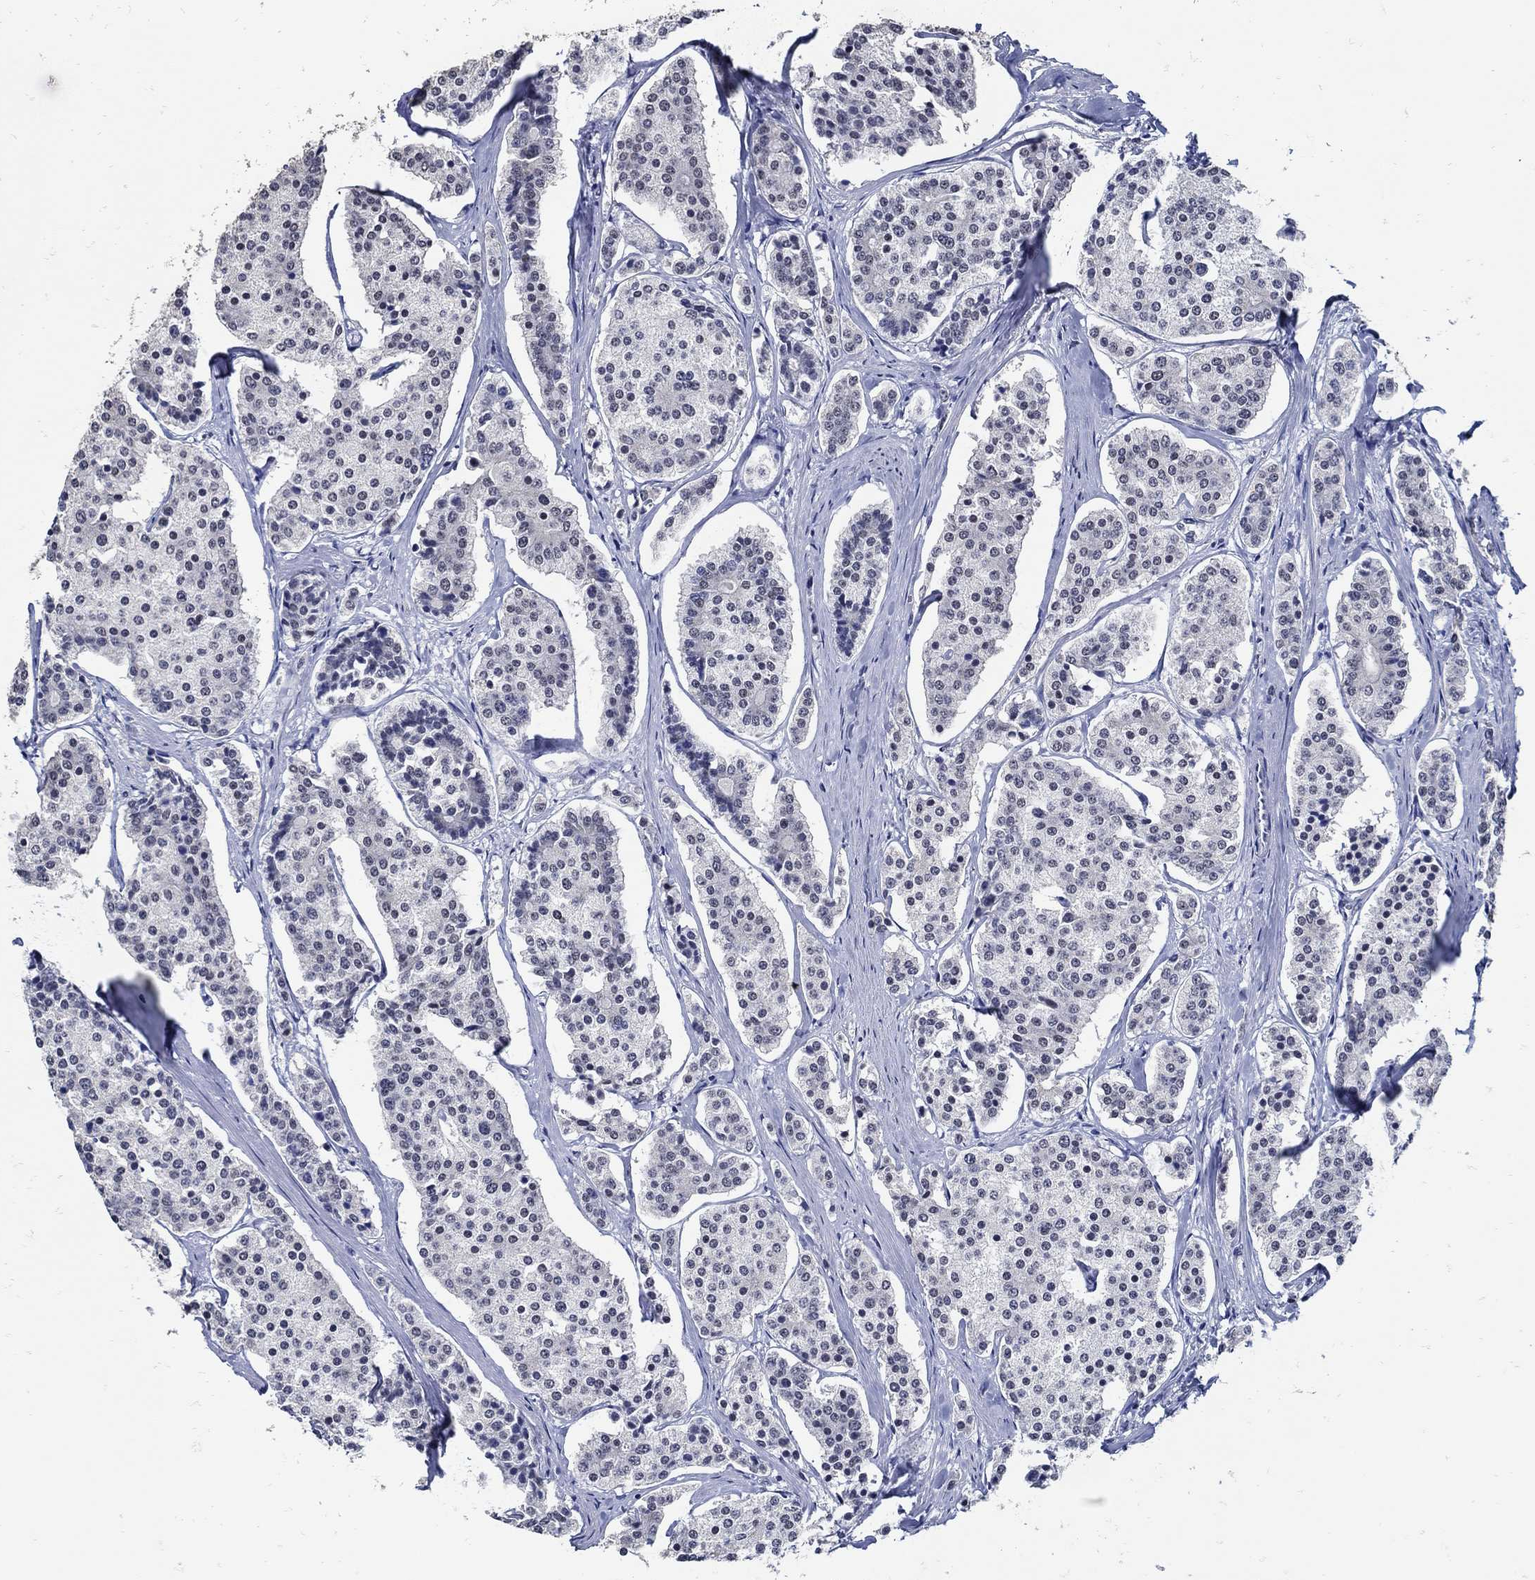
{"staining": {"intensity": "negative", "quantity": "none", "location": "none"}, "tissue": "carcinoid", "cell_type": "Tumor cells", "image_type": "cancer", "snomed": [{"axis": "morphology", "description": "Carcinoid, malignant, NOS"}, {"axis": "topography", "description": "Small intestine"}], "caption": "Immunohistochemical staining of malignant carcinoid shows no significant positivity in tumor cells. The staining was performed using DAB (3,3'-diaminobenzidine) to visualize the protein expression in brown, while the nuclei were stained in blue with hematoxylin (Magnification: 20x).", "gene": "KCNN3", "patient": {"sex": "female", "age": 65}}